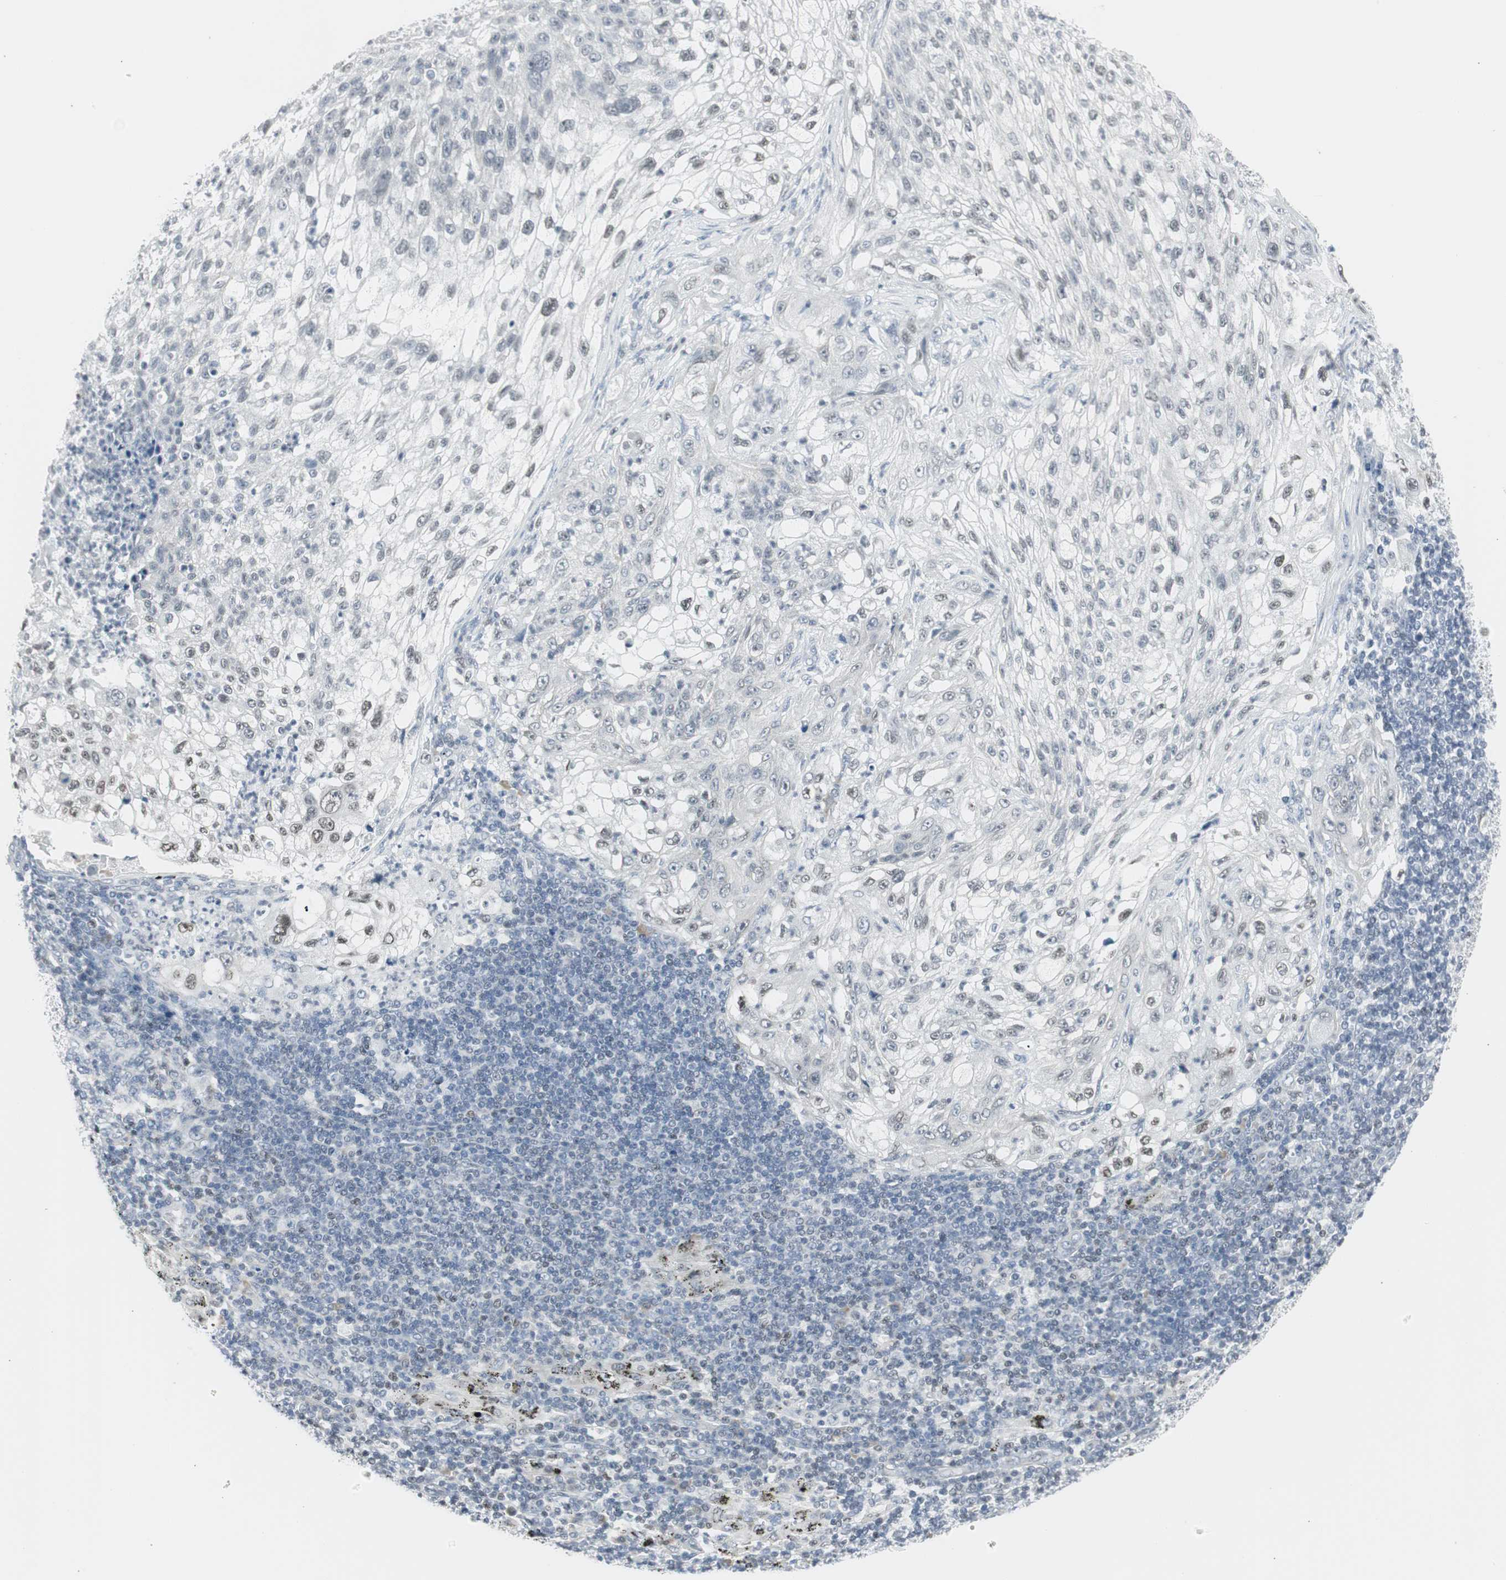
{"staining": {"intensity": "weak", "quantity": "<25%", "location": "nuclear"}, "tissue": "lung cancer", "cell_type": "Tumor cells", "image_type": "cancer", "snomed": [{"axis": "morphology", "description": "Inflammation, NOS"}, {"axis": "morphology", "description": "Squamous cell carcinoma, NOS"}, {"axis": "topography", "description": "Lymph node"}, {"axis": "topography", "description": "Soft tissue"}, {"axis": "topography", "description": "Lung"}], "caption": "The IHC histopathology image has no significant positivity in tumor cells of lung cancer tissue. (DAB (3,3'-diaminobenzidine) immunohistochemistry (IHC) visualized using brightfield microscopy, high magnification).", "gene": "ZBTB7B", "patient": {"sex": "male", "age": 66}}